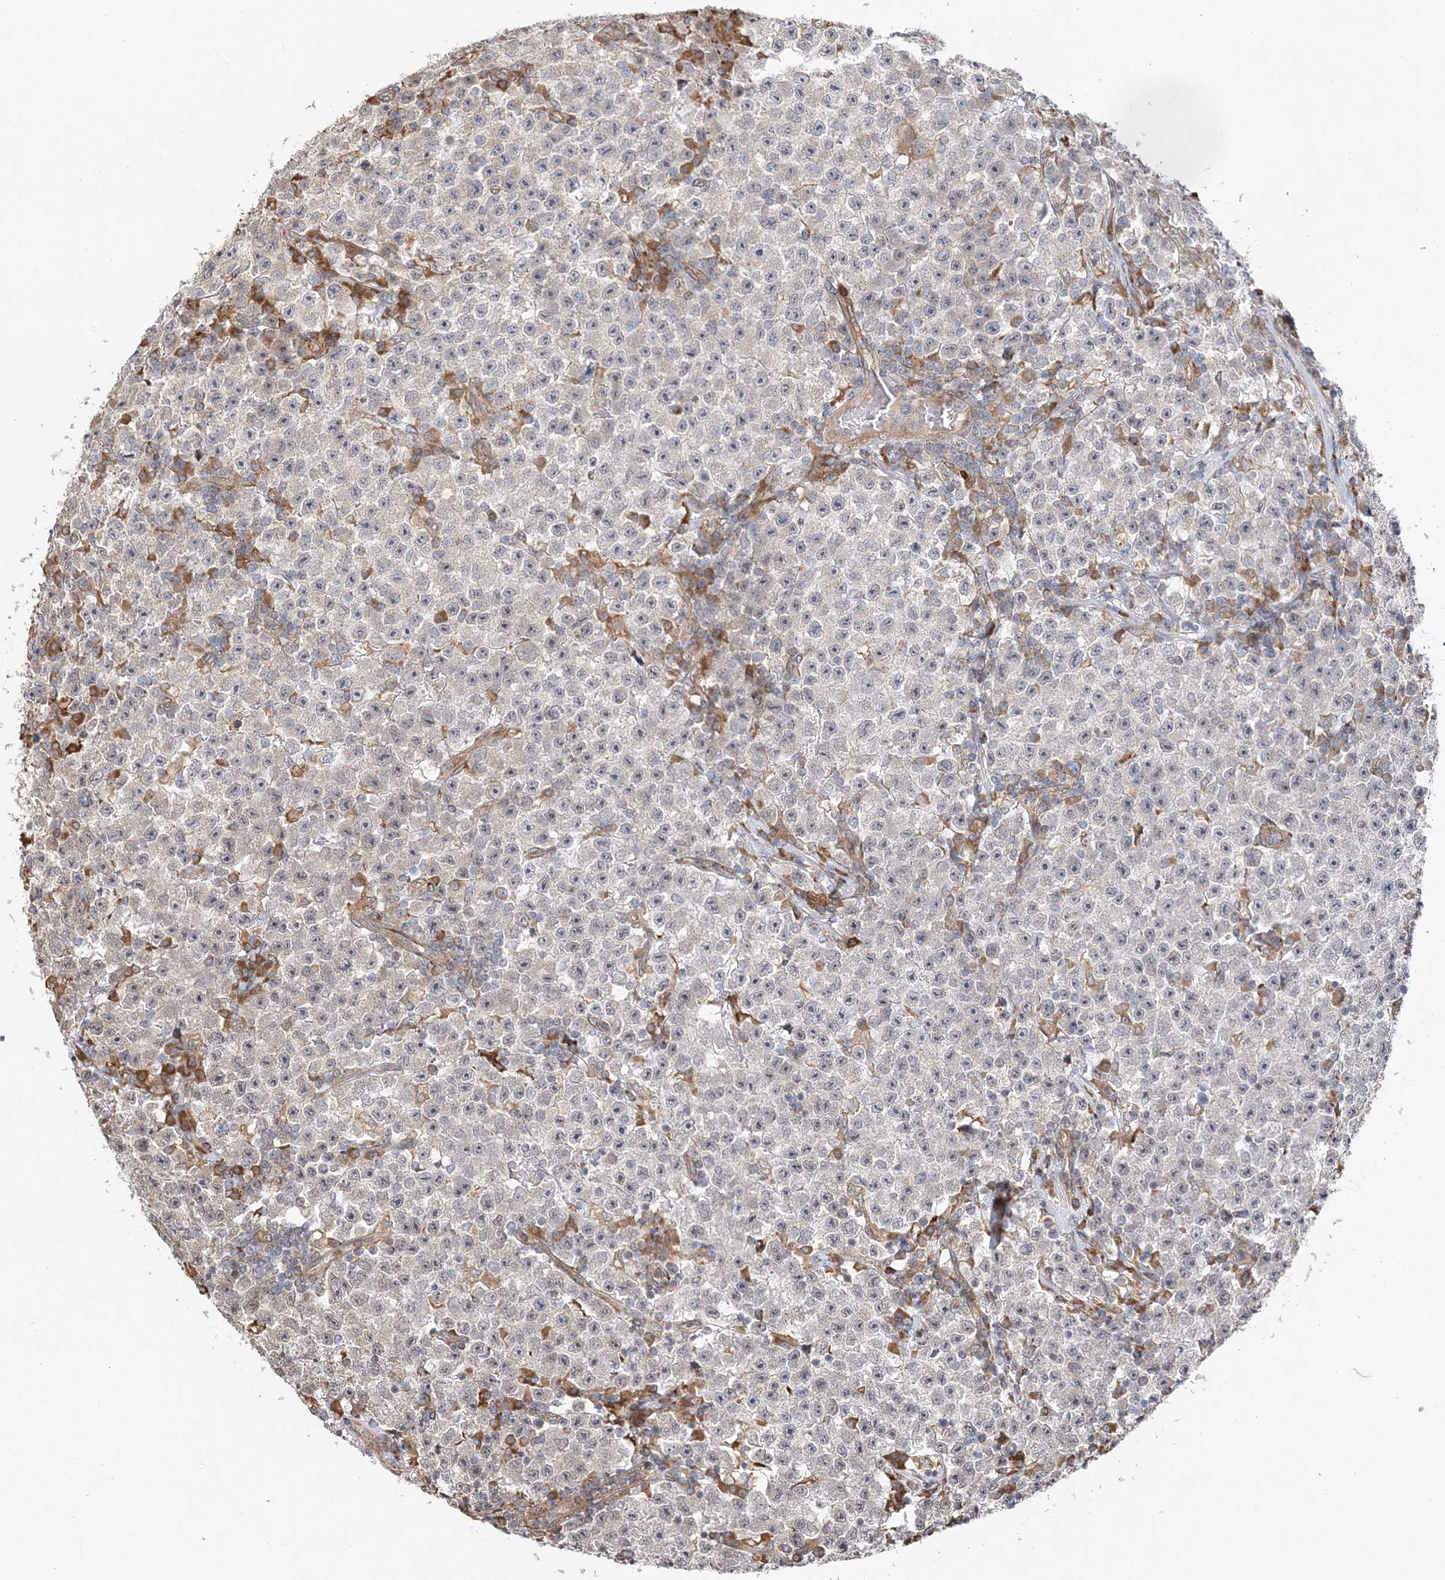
{"staining": {"intensity": "negative", "quantity": "none", "location": "none"}, "tissue": "testis cancer", "cell_type": "Tumor cells", "image_type": "cancer", "snomed": [{"axis": "morphology", "description": "Seminoma, NOS"}, {"axis": "topography", "description": "Testis"}], "caption": "This is an IHC image of human testis cancer (seminoma). There is no staining in tumor cells.", "gene": "ZFYVE16", "patient": {"sex": "male", "age": 22}}